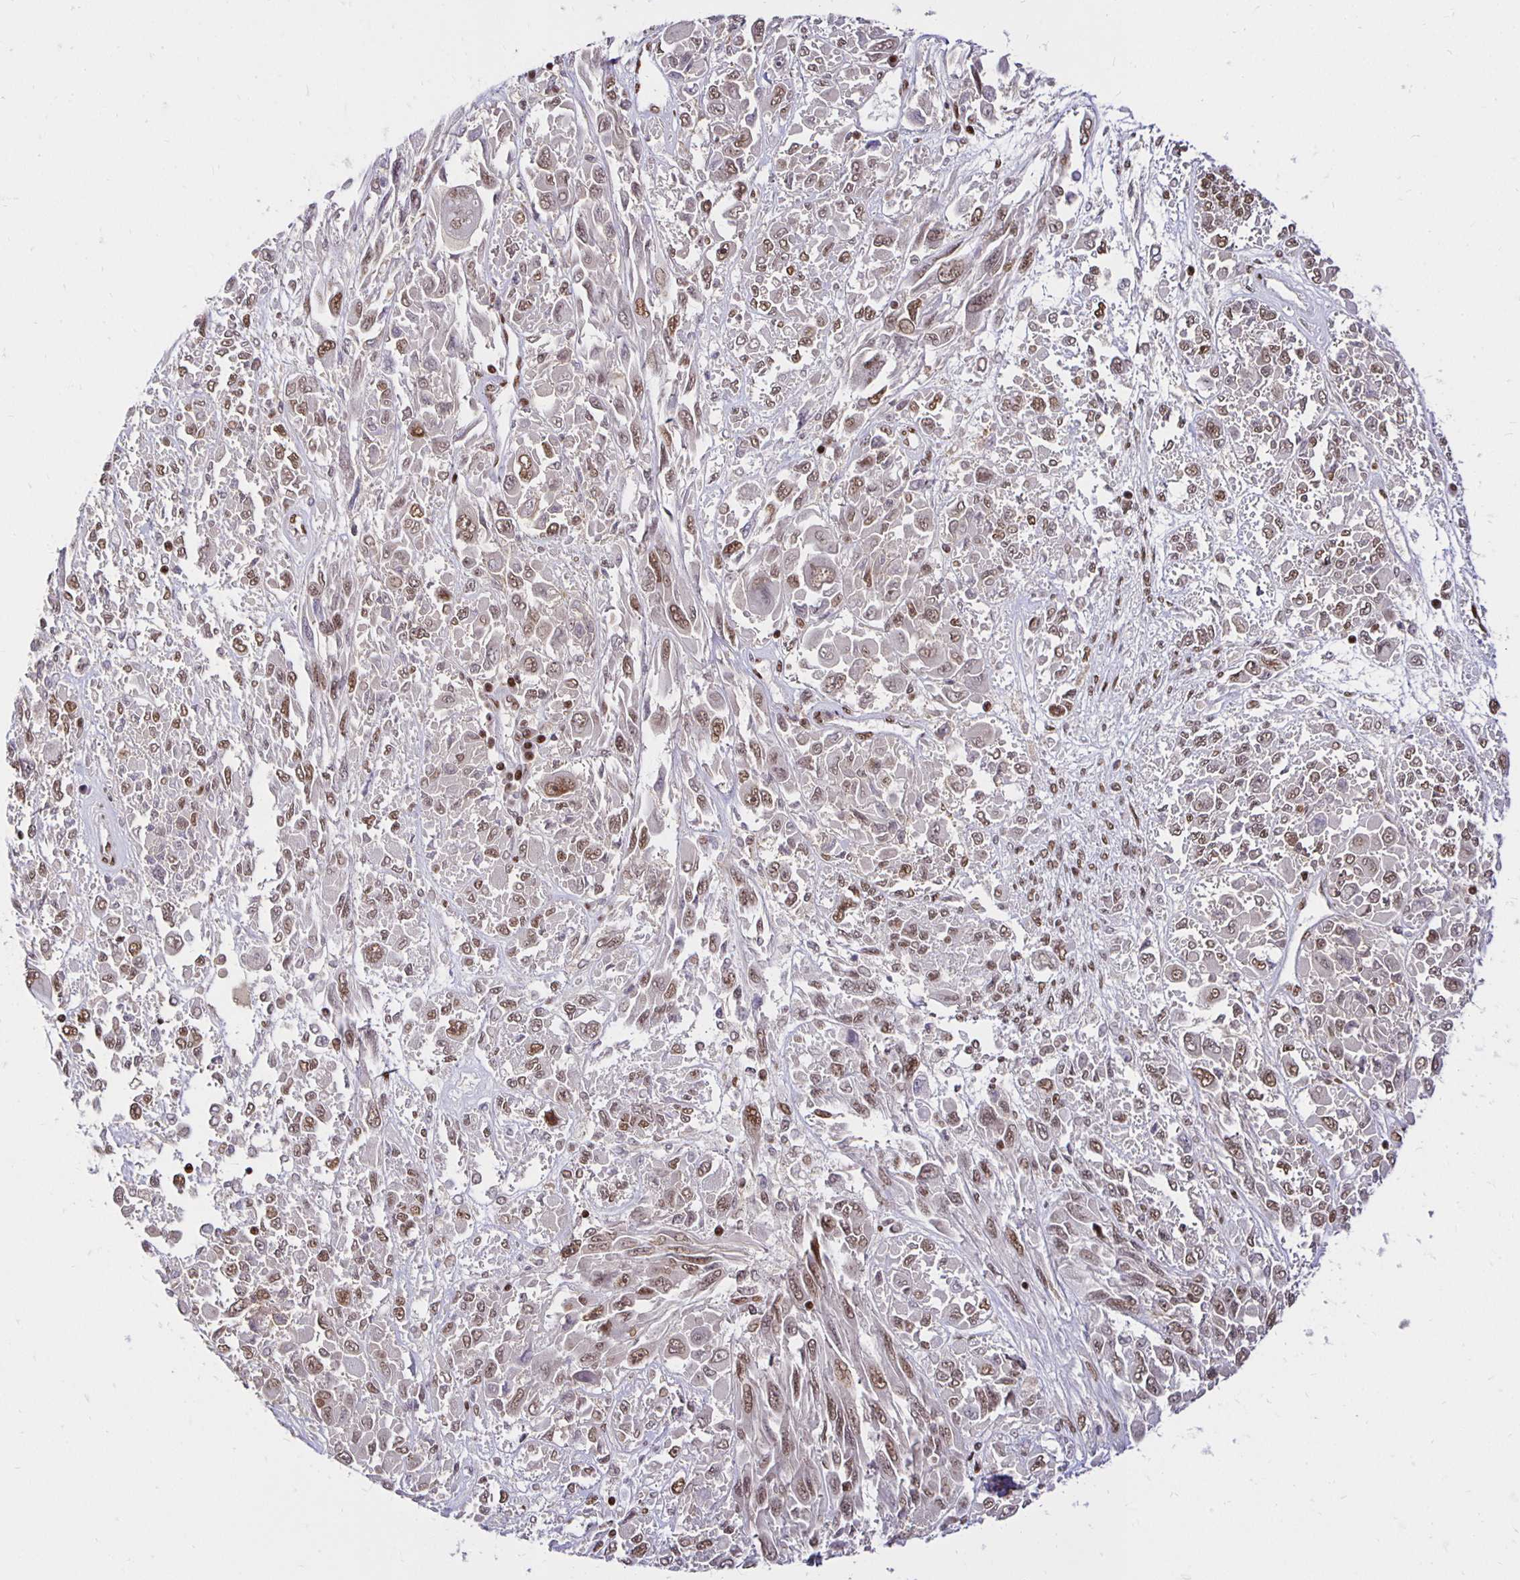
{"staining": {"intensity": "moderate", "quantity": ">75%", "location": "nuclear"}, "tissue": "melanoma", "cell_type": "Tumor cells", "image_type": "cancer", "snomed": [{"axis": "morphology", "description": "Malignant melanoma, NOS"}, {"axis": "topography", "description": "Skin"}], "caption": "Protein staining by immunohistochemistry (IHC) displays moderate nuclear staining in about >75% of tumor cells in melanoma.", "gene": "ZNF579", "patient": {"sex": "female", "age": 91}}